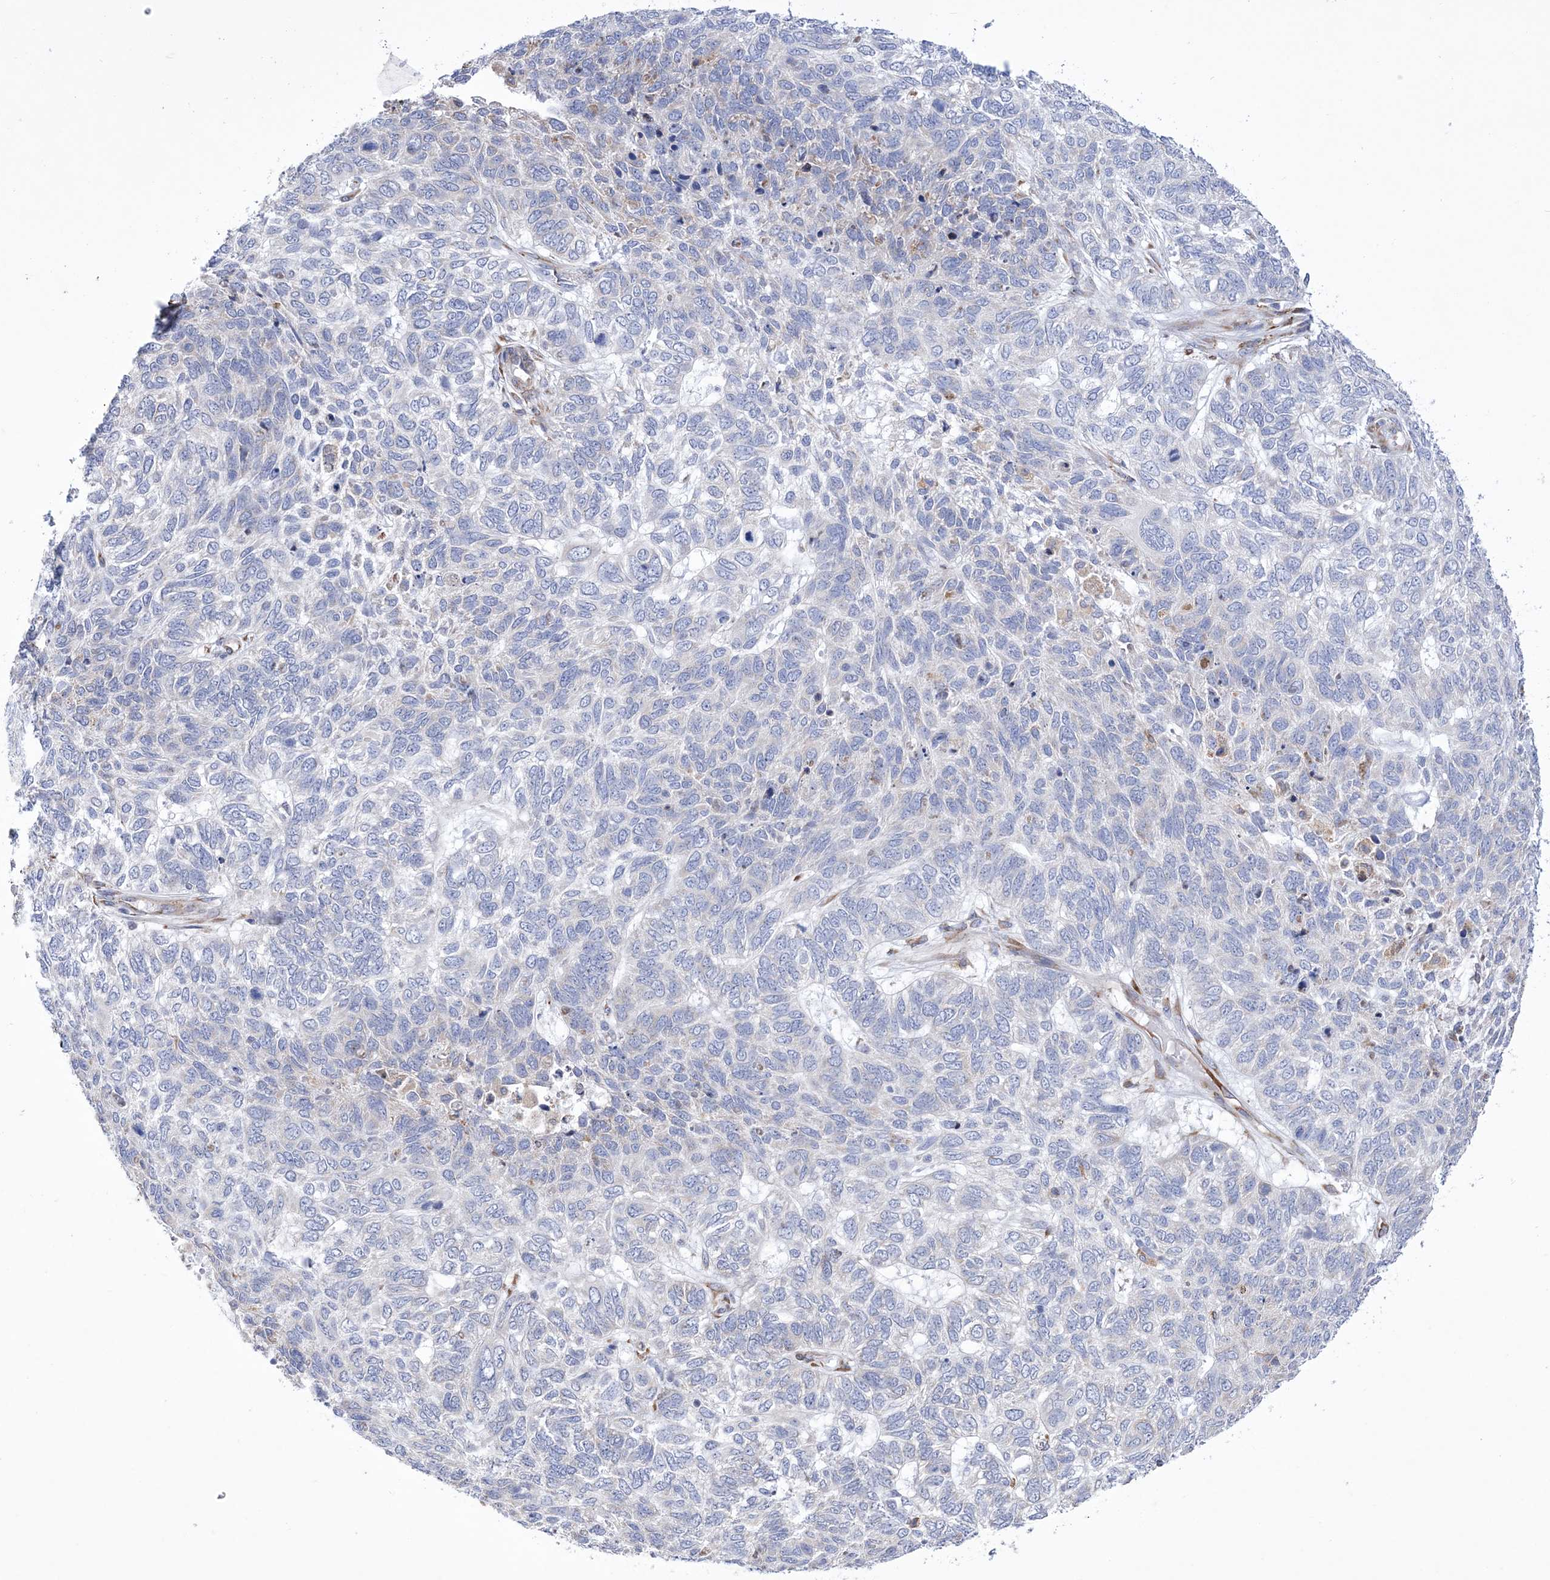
{"staining": {"intensity": "negative", "quantity": "none", "location": "none"}, "tissue": "skin cancer", "cell_type": "Tumor cells", "image_type": "cancer", "snomed": [{"axis": "morphology", "description": "Basal cell carcinoma"}, {"axis": "topography", "description": "Skin"}], "caption": "An immunohistochemistry micrograph of basal cell carcinoma (skin) is shown. There is no staining in tumor cells of basal cell carcinoma (skin).", "gene": "MED31", "patient": {"sex": "female", "age": 65}}